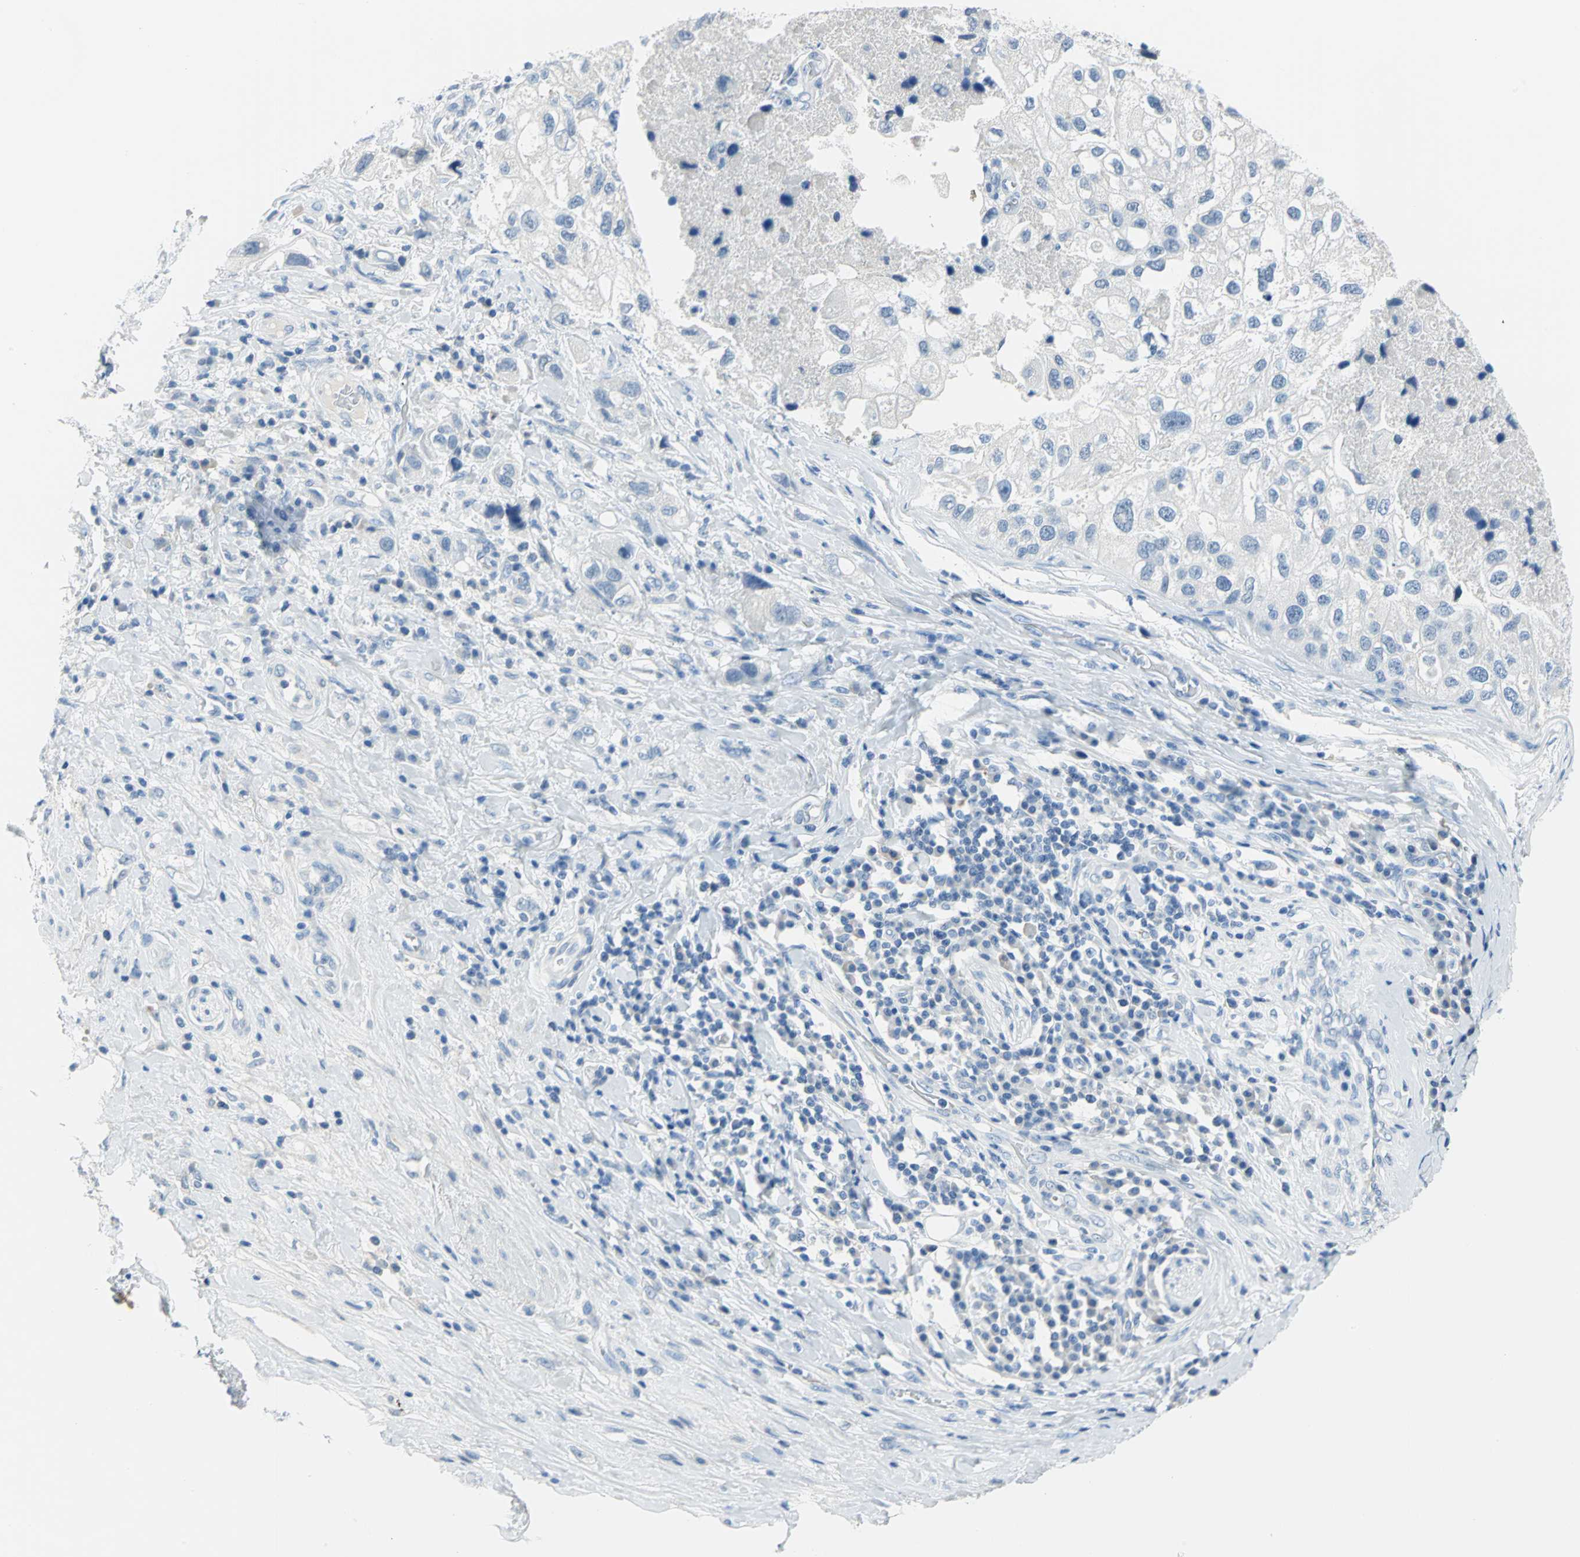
{"staining": {"intensity": "negative", "quantity": "none", "location": "none"}, "tissue": "urothelial cancer", "cell_type": "Tumor cells", "image_type": "cancer", "snomed": [{"axis": "morphology", "description": "Urothelial carcinoma, High grade"}, {"axis": "topography", "description": "Urinary bladder"}], "caption": "The immunohistochemistry image has no significant staining in tumor cells of urothelial cancer tissue.", "gene": "PKLR", "patient": {"sex": "female", "age": 64}}